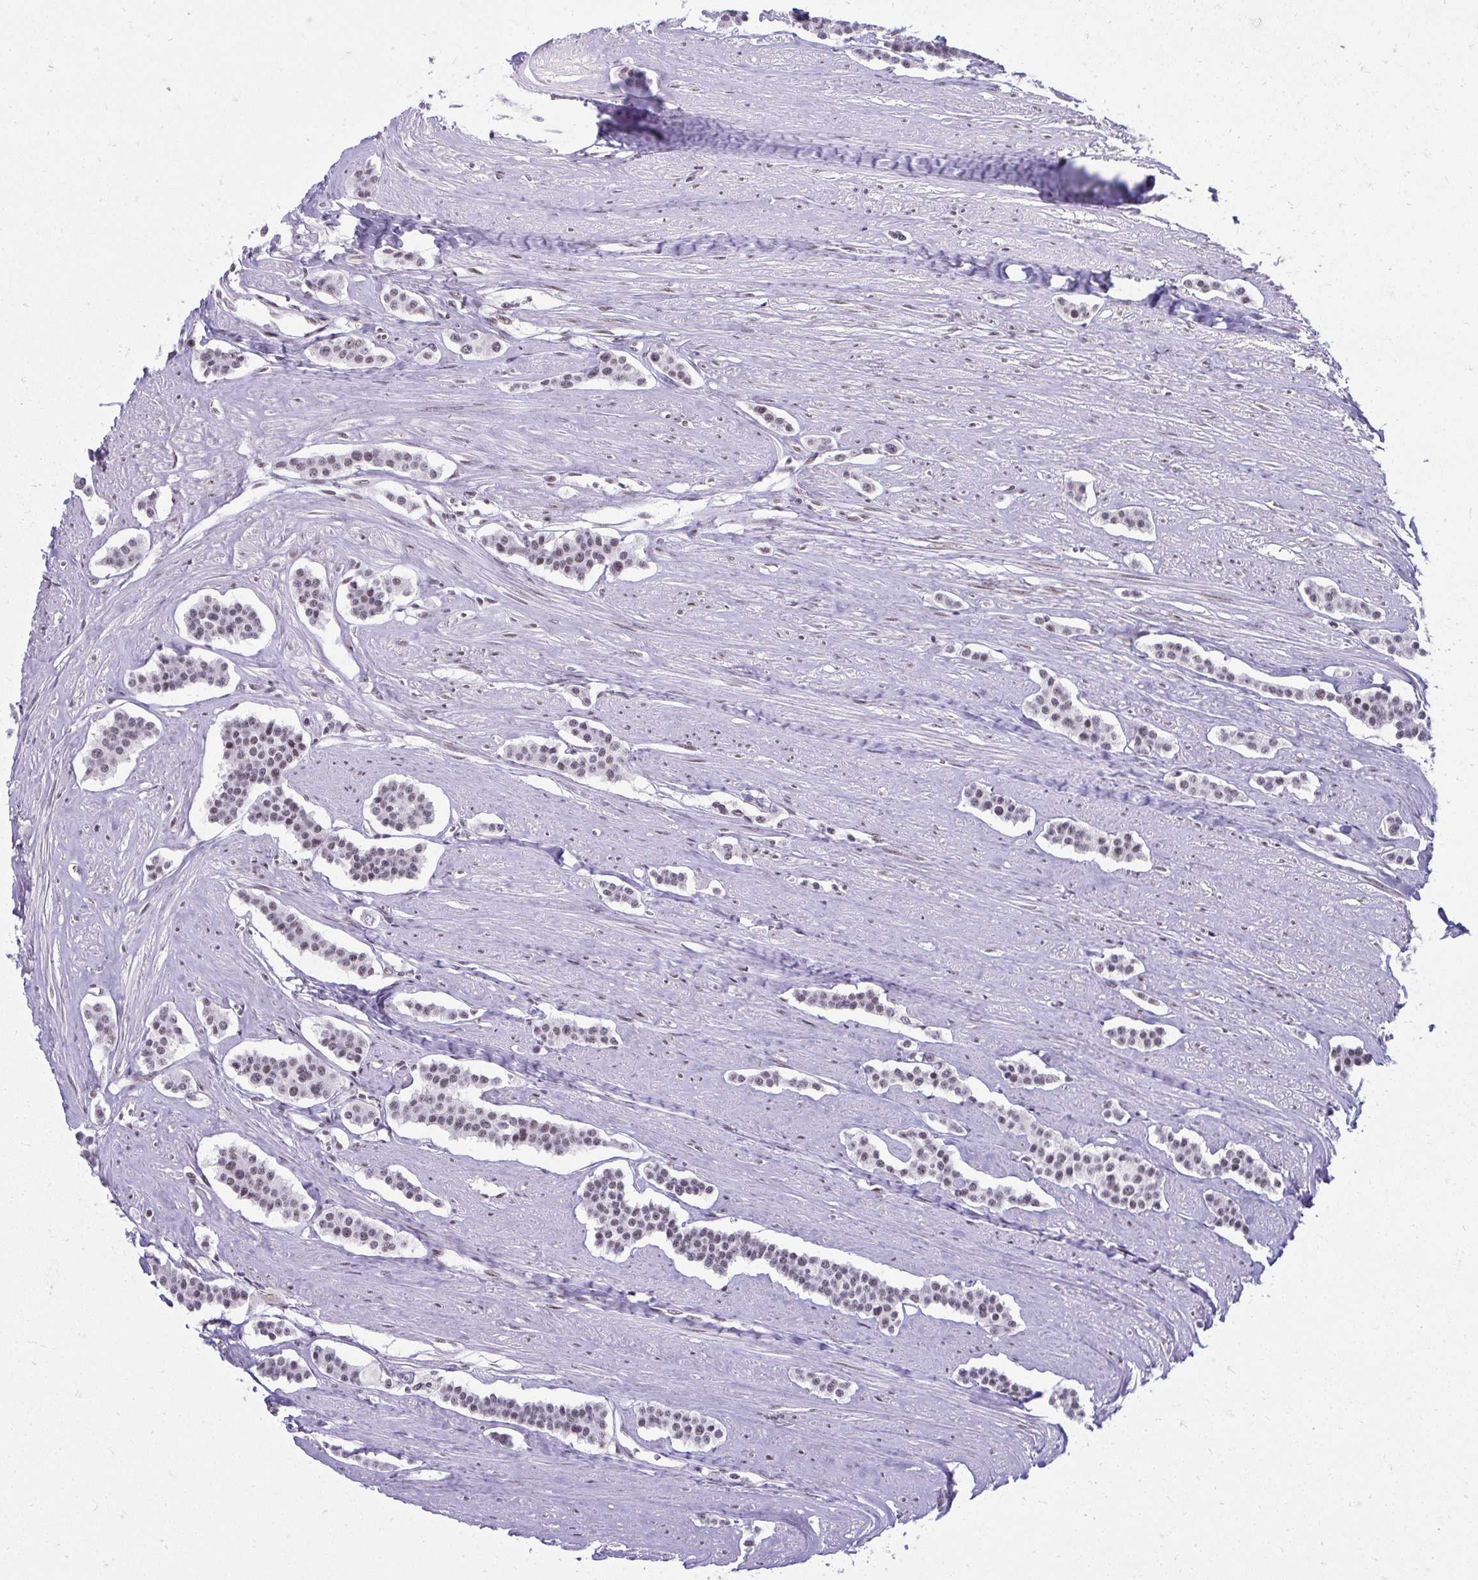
{"staining": {"intensity": "weak", "quantity": "25%-75%", "location": "nuclear"}, "tissue": "carcinoid", "cell_type": "Tumor cells", "image_type": "cancer", "snomed": [{"axis": "morphology", "description": "Carcinoid, malignant, NOS"}, {"axis": "topography", "description": "Small intestine"}], "caption": "Immunohistochemistry photomicrograph of neoplastic tissue: human carcinoid stained using immunohistochemistry (IHC) demonstrates low levels of weak protein expression localized specifically in the nuclear of tumor cells, appearing as a nuclear brown color.", "gene": "CREBBP", "patient": {"sex": "male", "age": 60}}